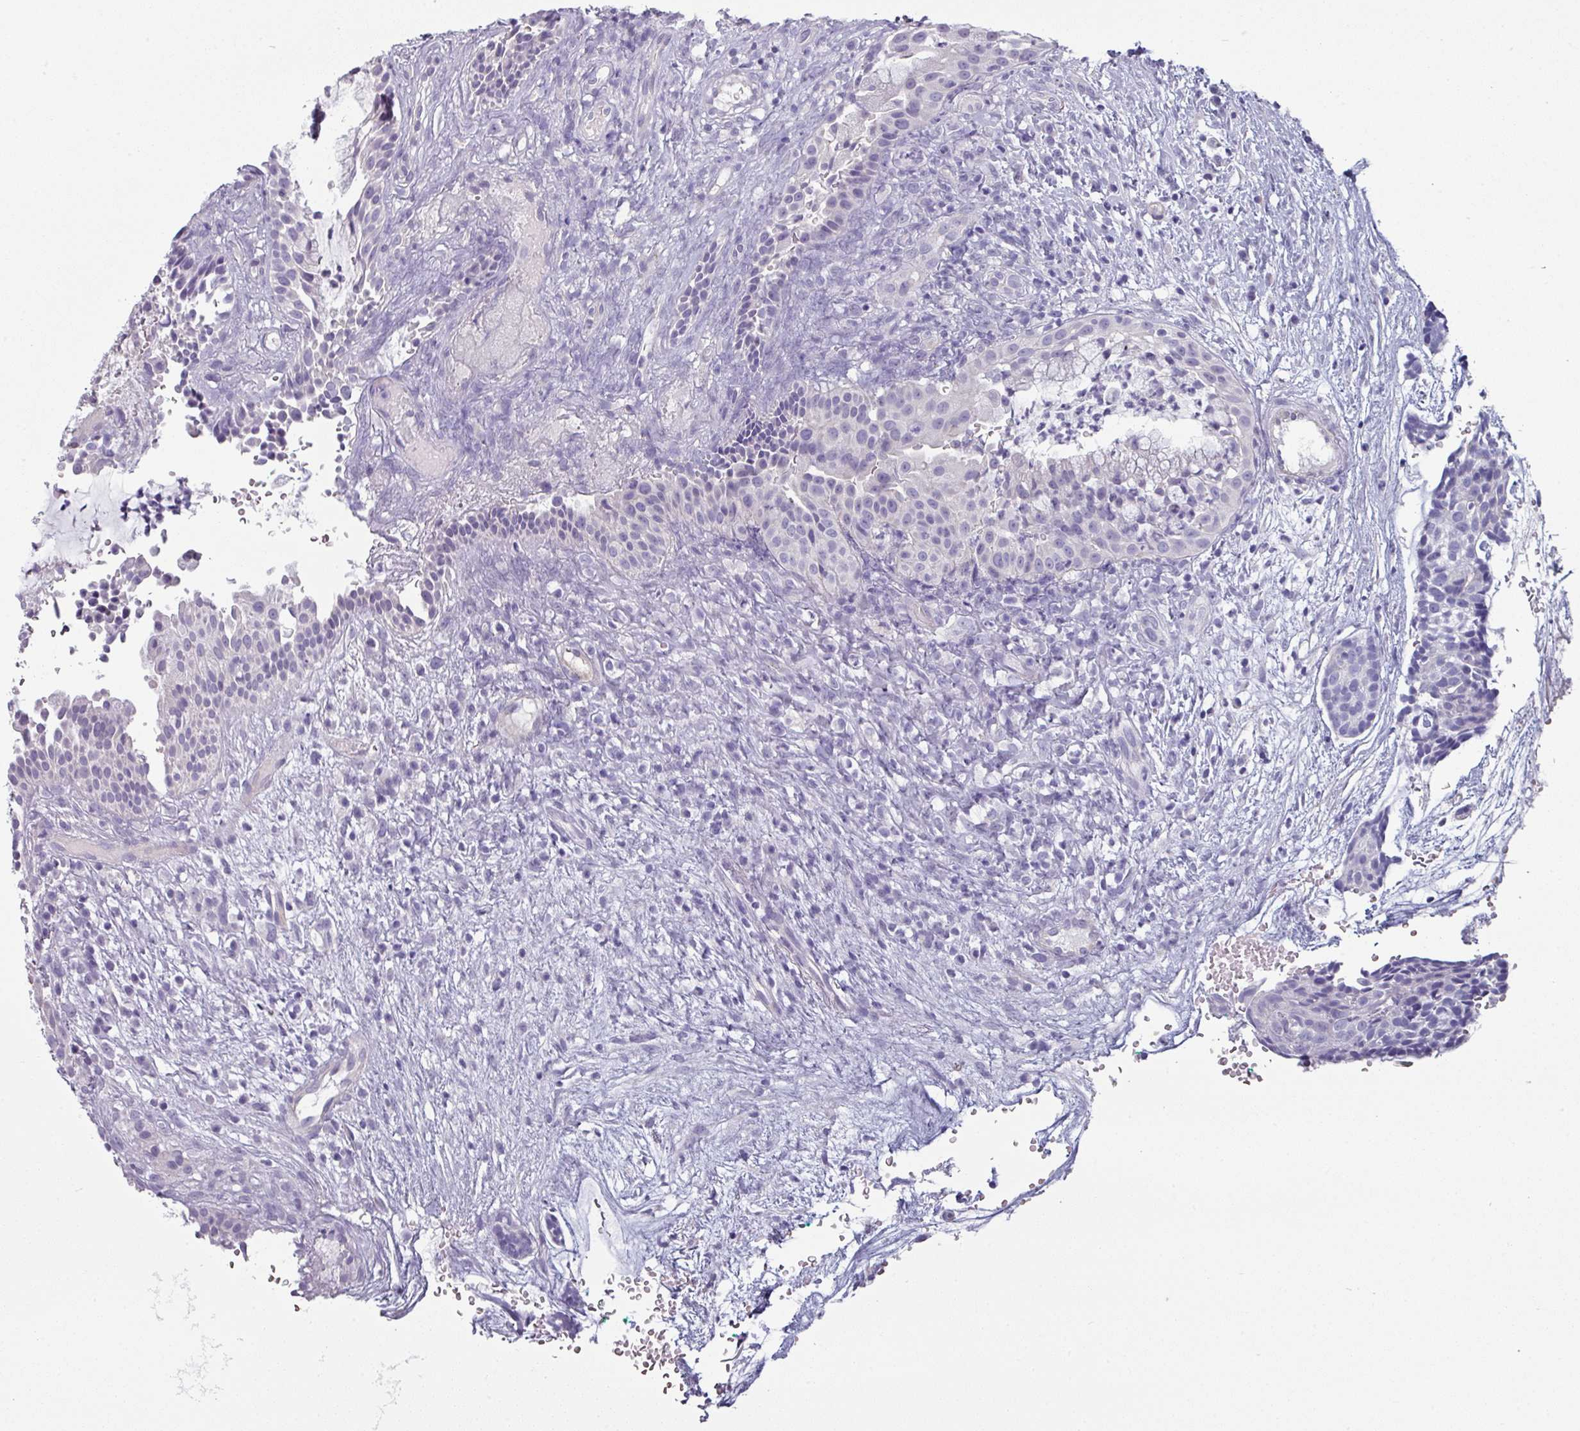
{"staining": {"intensity": "negative", "quantity": "none", "location": "none"}, "tissue": "head and neck cancer", "cell_type": "Tumor cells", "image_type": "cancer", "snomed": [{"axis": "morphology", "description": "Adenocarcinoma, NOS"}, {"axis": "topography", "description": "Subcutis"}, {"axis": "topography", "description": "Head-Neck"}], "caption": "Photomicrograph shows no significant protein expression in tumor cells of head and neck cancer. The staining was performed using DAB (3,3'-diaminobenzidine) to visualize the protein expression in brown, while the nuclei were stained in blue with hematoxylin (Magnification: 20x).", "gene": "SLC17A7", "patient": {"sex": "female", "age": 73}}